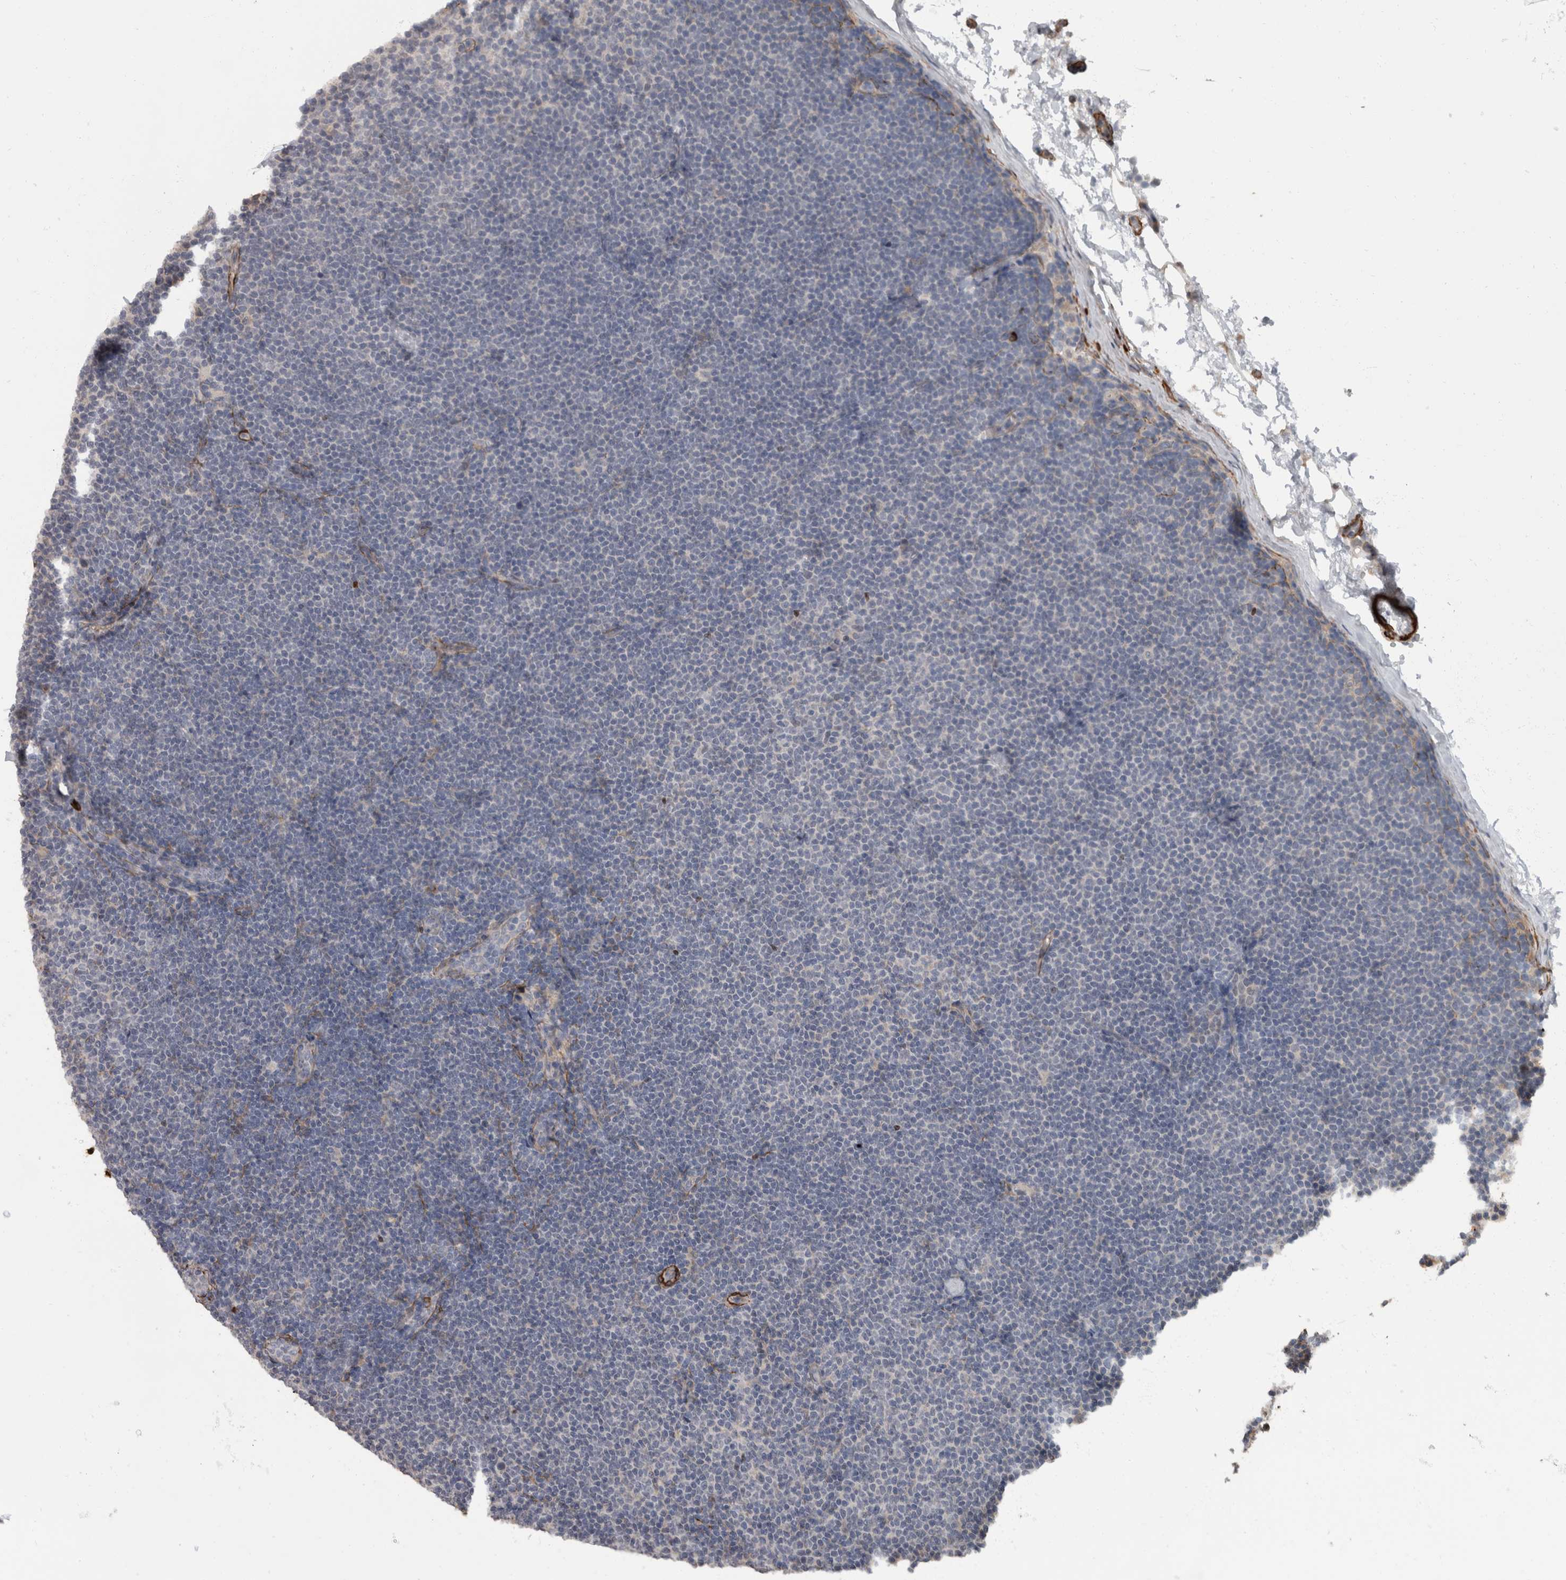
{"staining": {"intensity": "negative", "quantity": "none", "location": "none"}, "tissue": "lymphoma", "cell_type": "Tumor cells", "image_type": "cancer", "snomed": [{"axis": "morphology", "description": "Malignant lymphoma, non-Hodgkin's type, Low grade"}, {"axis": "topography", "description": "Lymph node"}], "caption": "Lymphoma was stained to show a protein in brown. There is no significant staining in tumor cells.", "gene": "MASTL", "patient": {"sex": "female", "age": 53}}